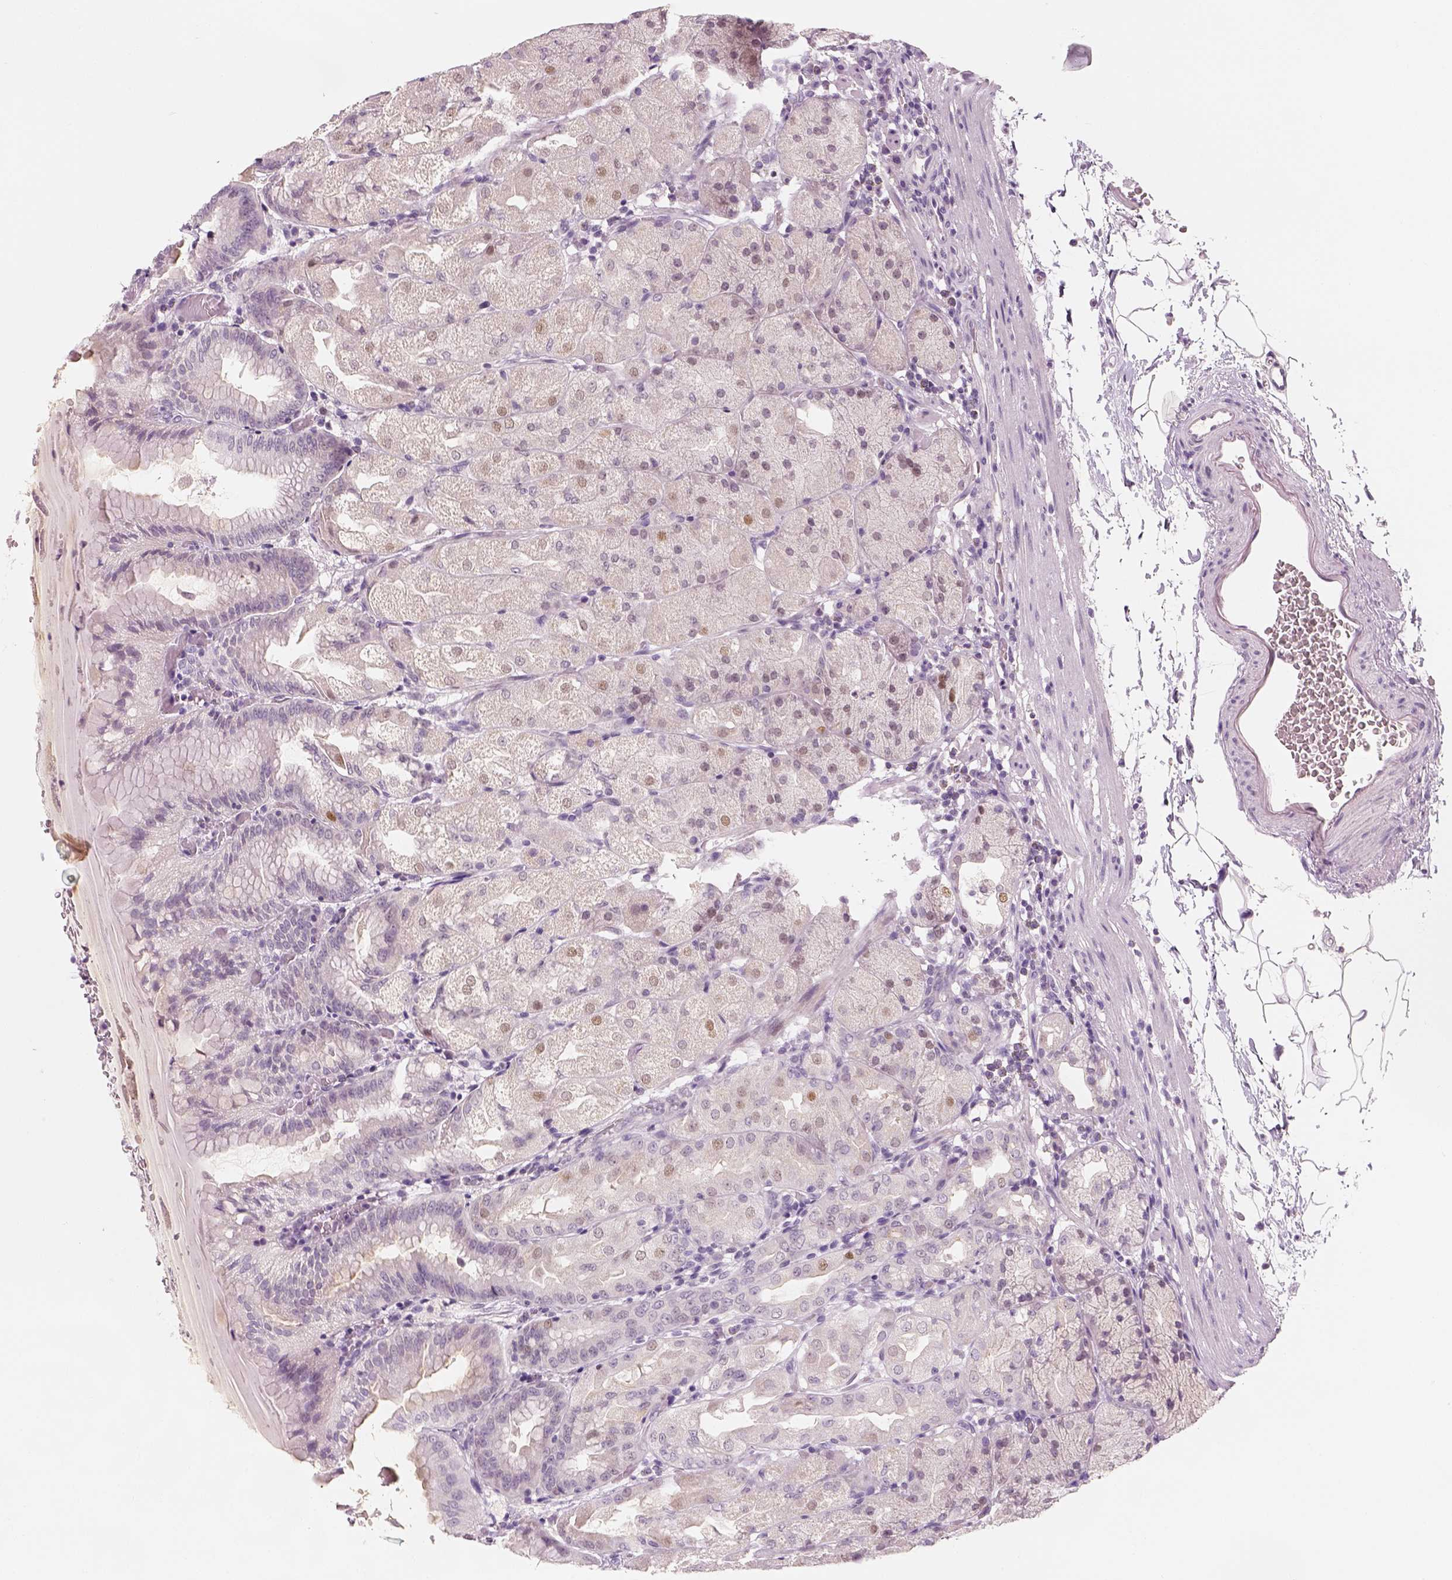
{"staining": {"intensity": "negative", "quantity": "none", "location": "none"}, "tissue": "stomach", "cell_type": "Glandular cells", "image_type": "normal", "snomed": [{"axis": "morphology", "description": "Normal tissue, NOS"}, {"axis": "topography", "description": "Stomach, upper"}, {"axis": "topography", "description": "Stomach"}, {"axis": "topography", "description": "Stomach, lower"}], "caption": "This micrograph is of unremarkable stomach stained with IHC to label a protein in brown with the nuclei are counter-stained blue. There is no expression in glandular cells. (DAB immunohistochemistry (IHC), high magnification).", "gene": "TP53", "patient": {"sex": "male", "age": 62}}